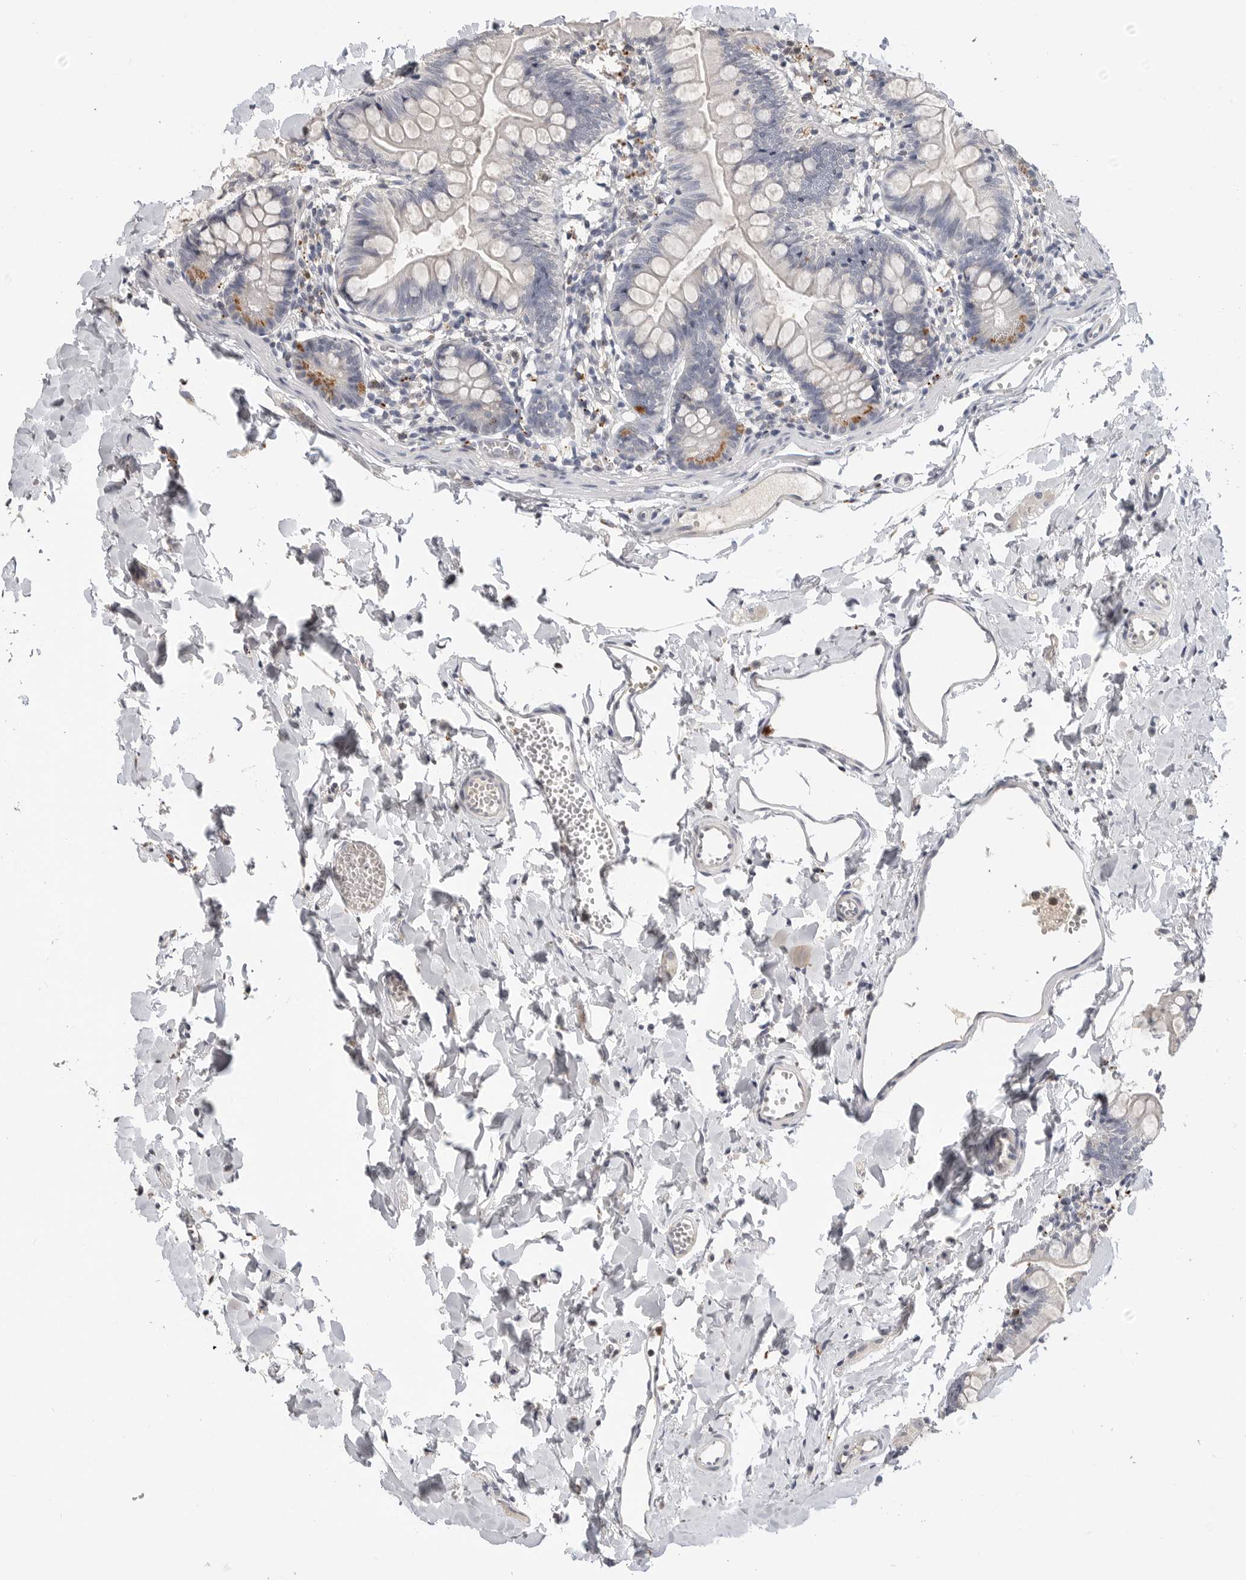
{"staining": {"intensity": "moderate", "quantity": "<25%", "location": "cytoplasmic/membranous"}, "tissue": "small intestine", "cell_type": "Glandular cells", "image_type": "normal", "snomed": [{"axis": "morphology", "description": "Normal tissue, NOS"}, {"axis": "topography", "description": "Small intestine"}], "caption": "DAB immunohistochemical staining of unremarkable small intestine shows moderate cytoplasmic/membranous protein expression in about <25% of glandular cells. (IHC, brightfield microscopy, high magnification).", "gene": "LTBR", "patient": {"sex": "male", "age": 7}}